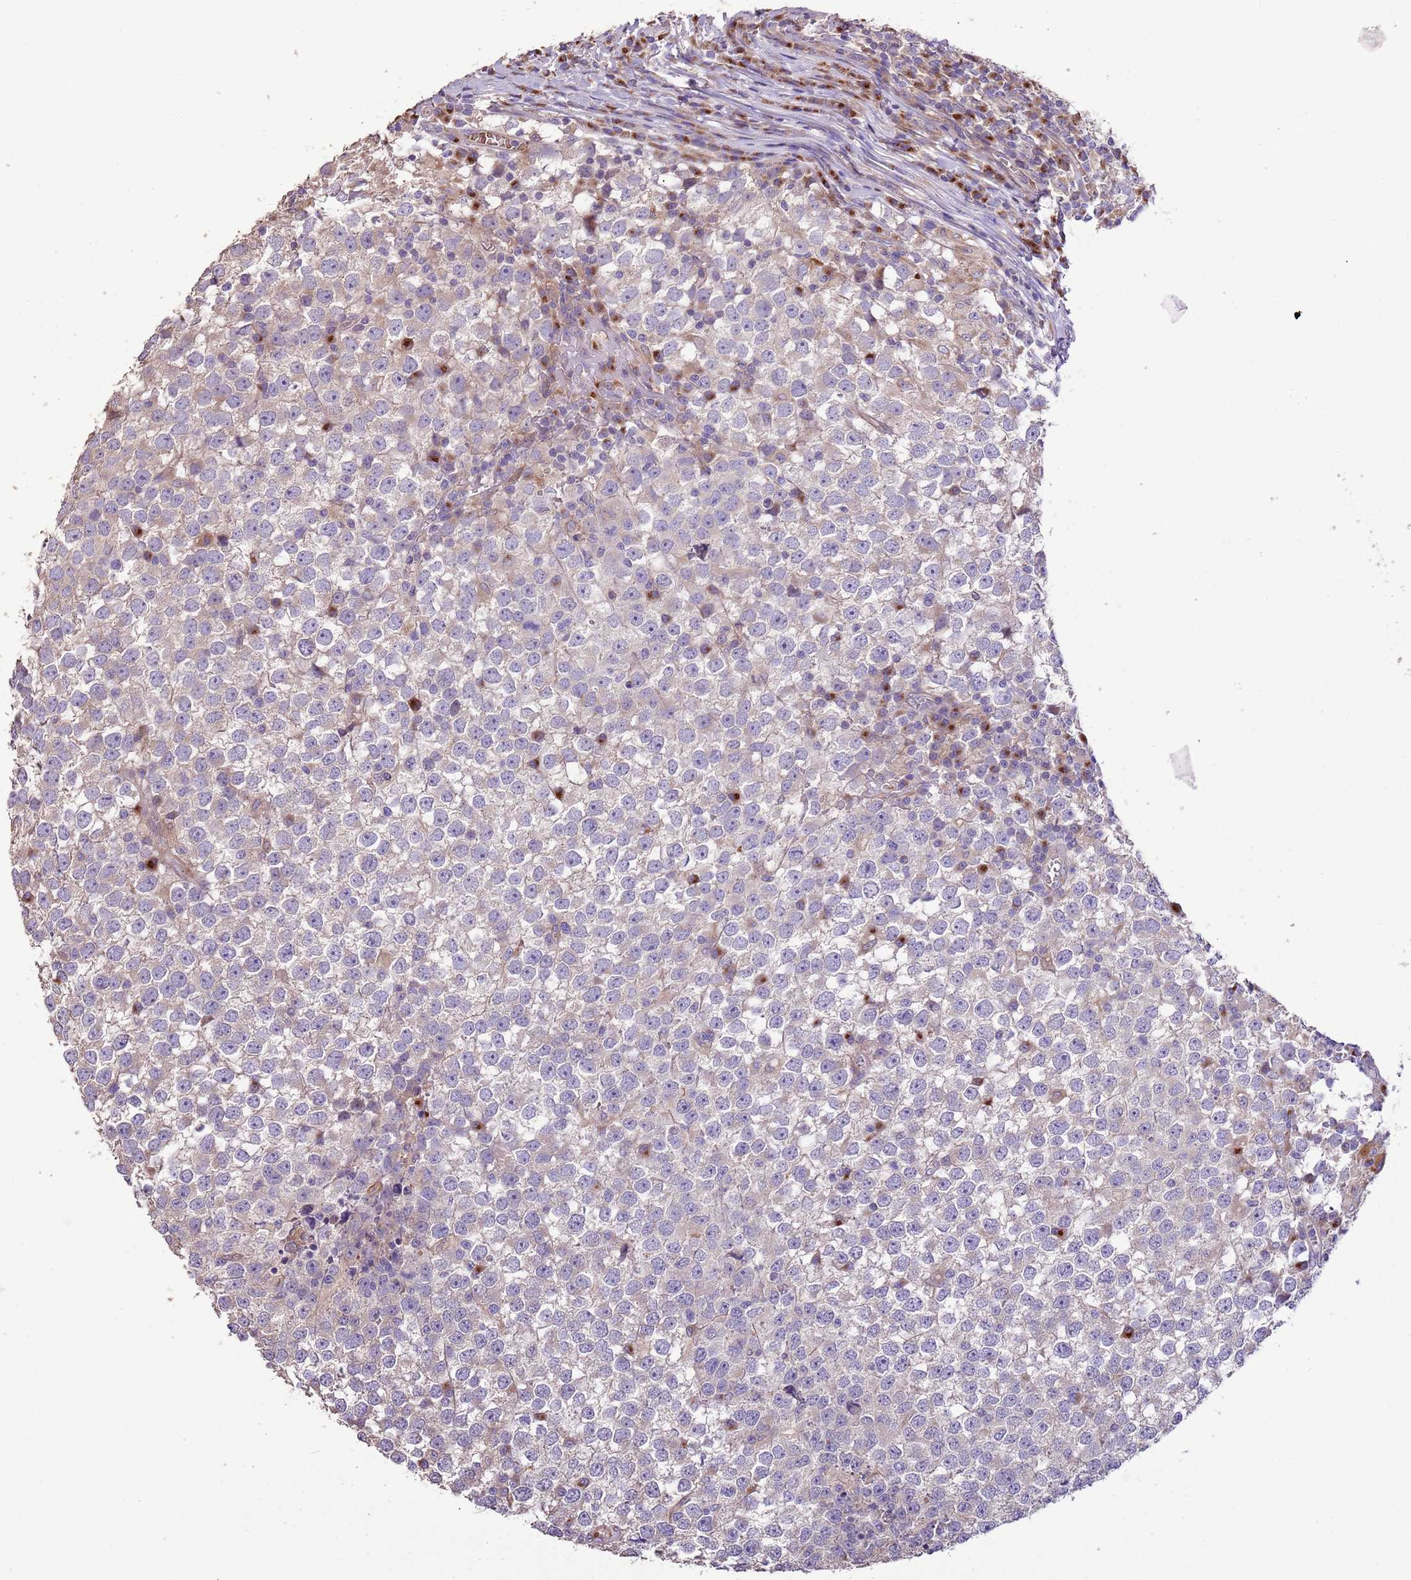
{"staining": {"intensity": "negative", "quantity": "none", "location": "none"}, "tissue": "testis cancer", "cell_type": "Tumor cells", "image_type": "cancer", "snomed": [{"axis": "morphology", "description": "Seminoma, NOS"}, {"axis": "topography", "description": "Testis"}], "caption": "There is no significant positivity in tumor cells of seminoma (testis).", "gene": "PIGA", "patient": {"sex": "male", "age": 65}}